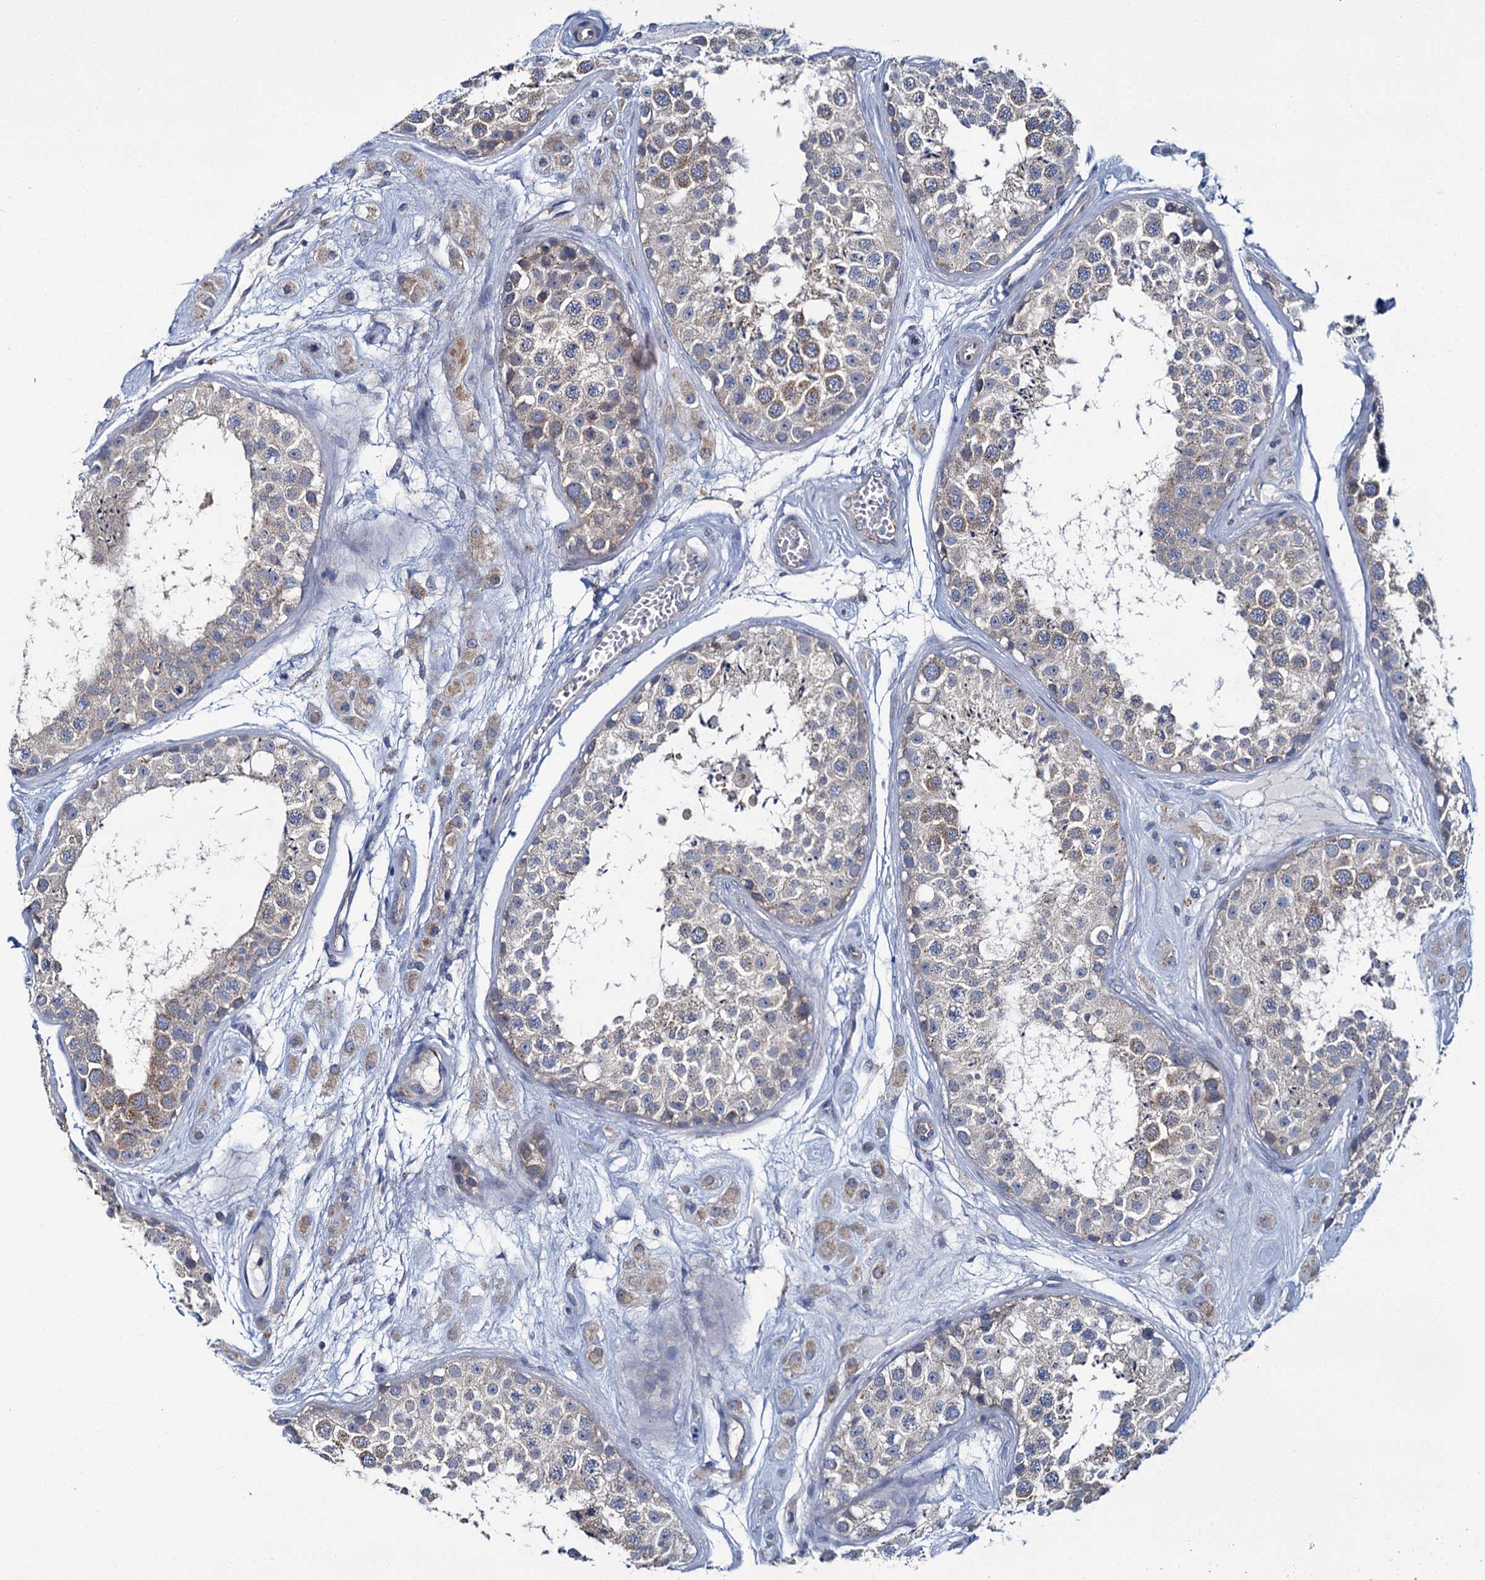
{"staining": {"intensity": "moderate", "quantity": "25%-75%", "location": "cytoplasmic/membranous"}, "tissue": "testis", "cell_type": "Cells in seminiferous ducts", "image_type": "normal", "snomed": [{"axis": "morphology", "description": "Normal tissue, NOS"}, {"axis": "topography", "description": "Testis"}], "caption": "Unremarkable testis was stained to show a protein in brown. There is medium levels of moderate cytoplasmic/membranous staining in approximately 25%-75% of cells in seminiferous ducts. Using DAB (brown) and hematoxylin (blue) stains, captured at high magnification using brightfield microscopy.", "gene": "CEP295", "patient": {"sex": "male", "age": 25}}